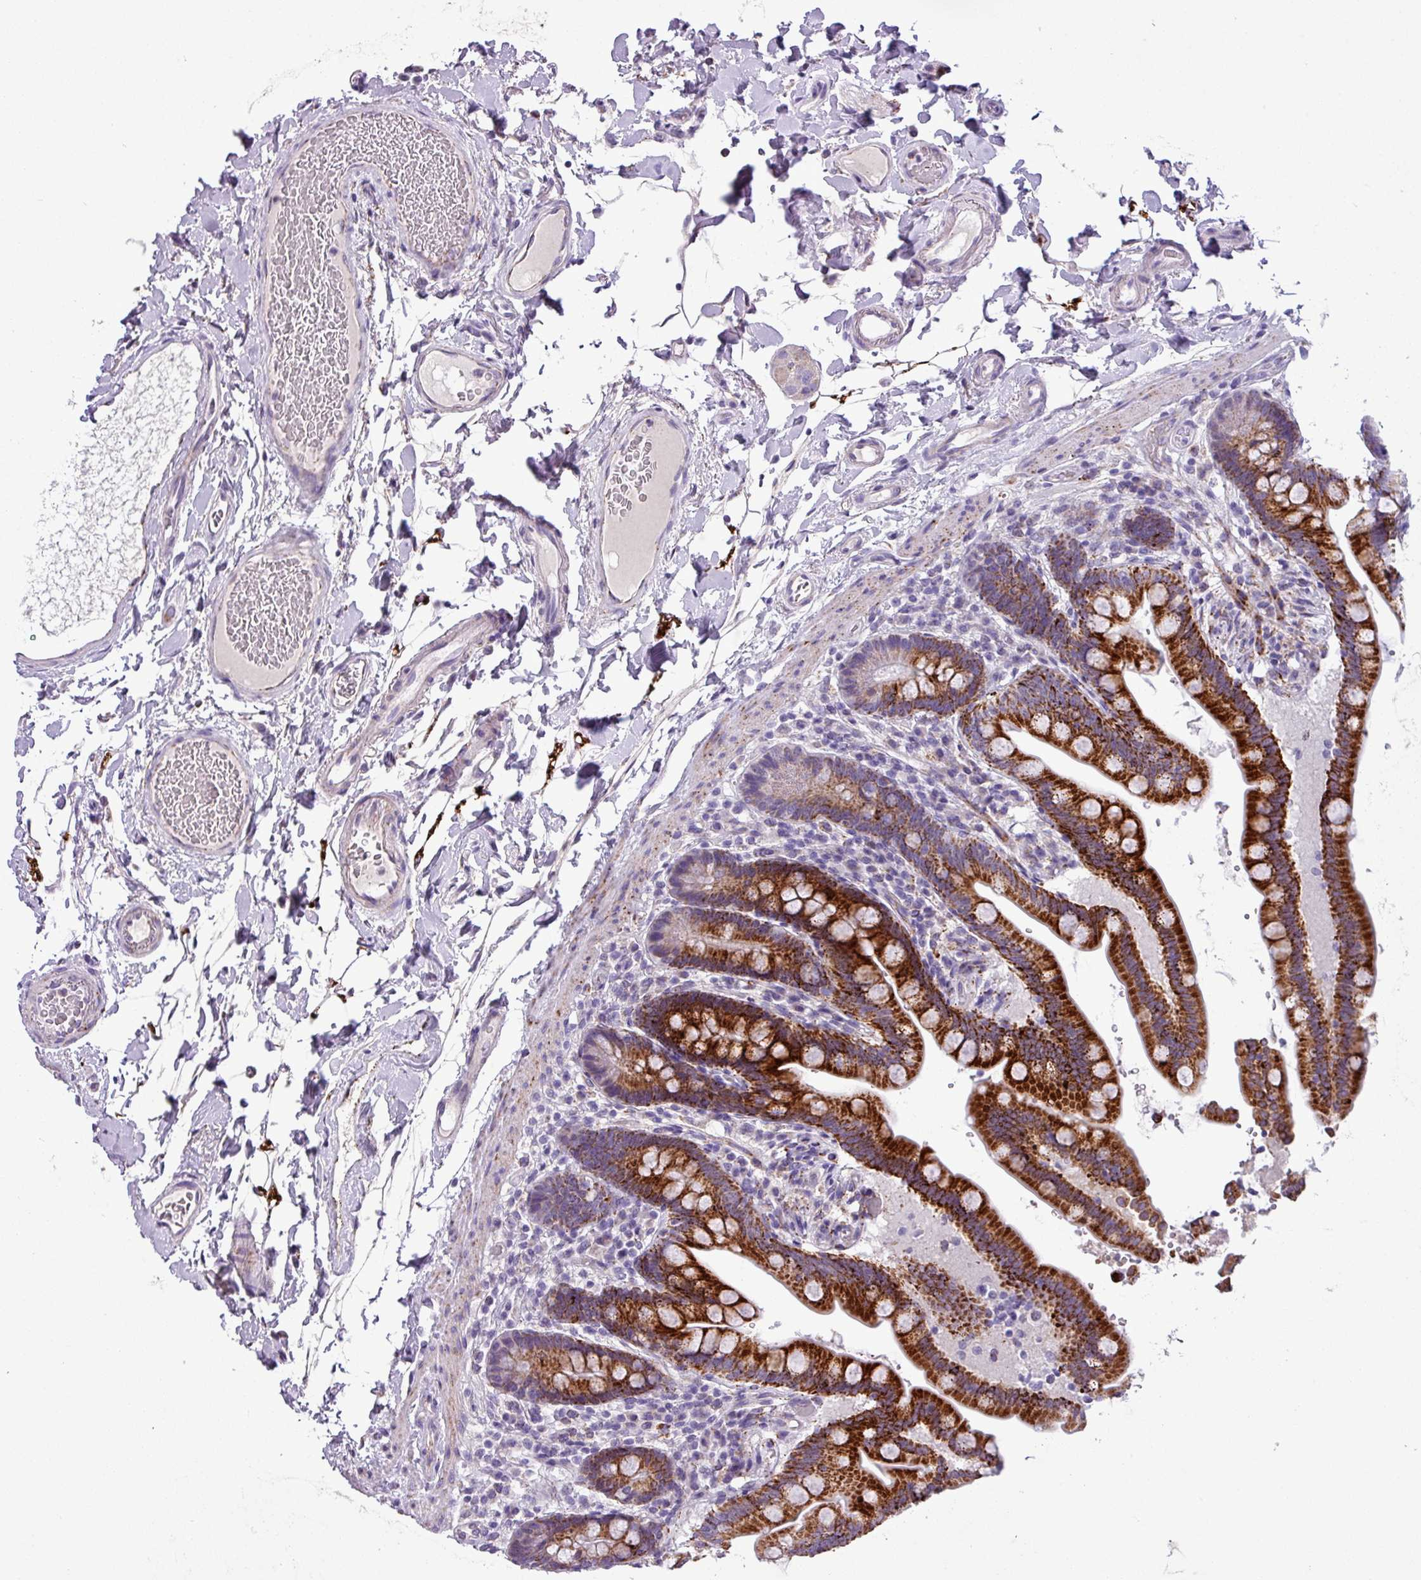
{"staining": {"intensity": "weak", "quantity": ">75%", "location": "cytoplasmic/membranous"}, "tissue": "colon", "cell_type": "Endothelial cells", "image_type": "normal", "snomed": [{"axis": "morphology", "description": "Normal tissue, NOS"}, {"axis": "topography", "description": "Smooth muscle"}, {"axis": "topography", "description": "Colon"}], "caption": "This is an image of IHC staining of unremarkable colon, which shows weak staining in the cytoplasmic/membranous of endothelial cells.", "gene": "ZNF667", "patient": {"sex": "male", "age": 73}}